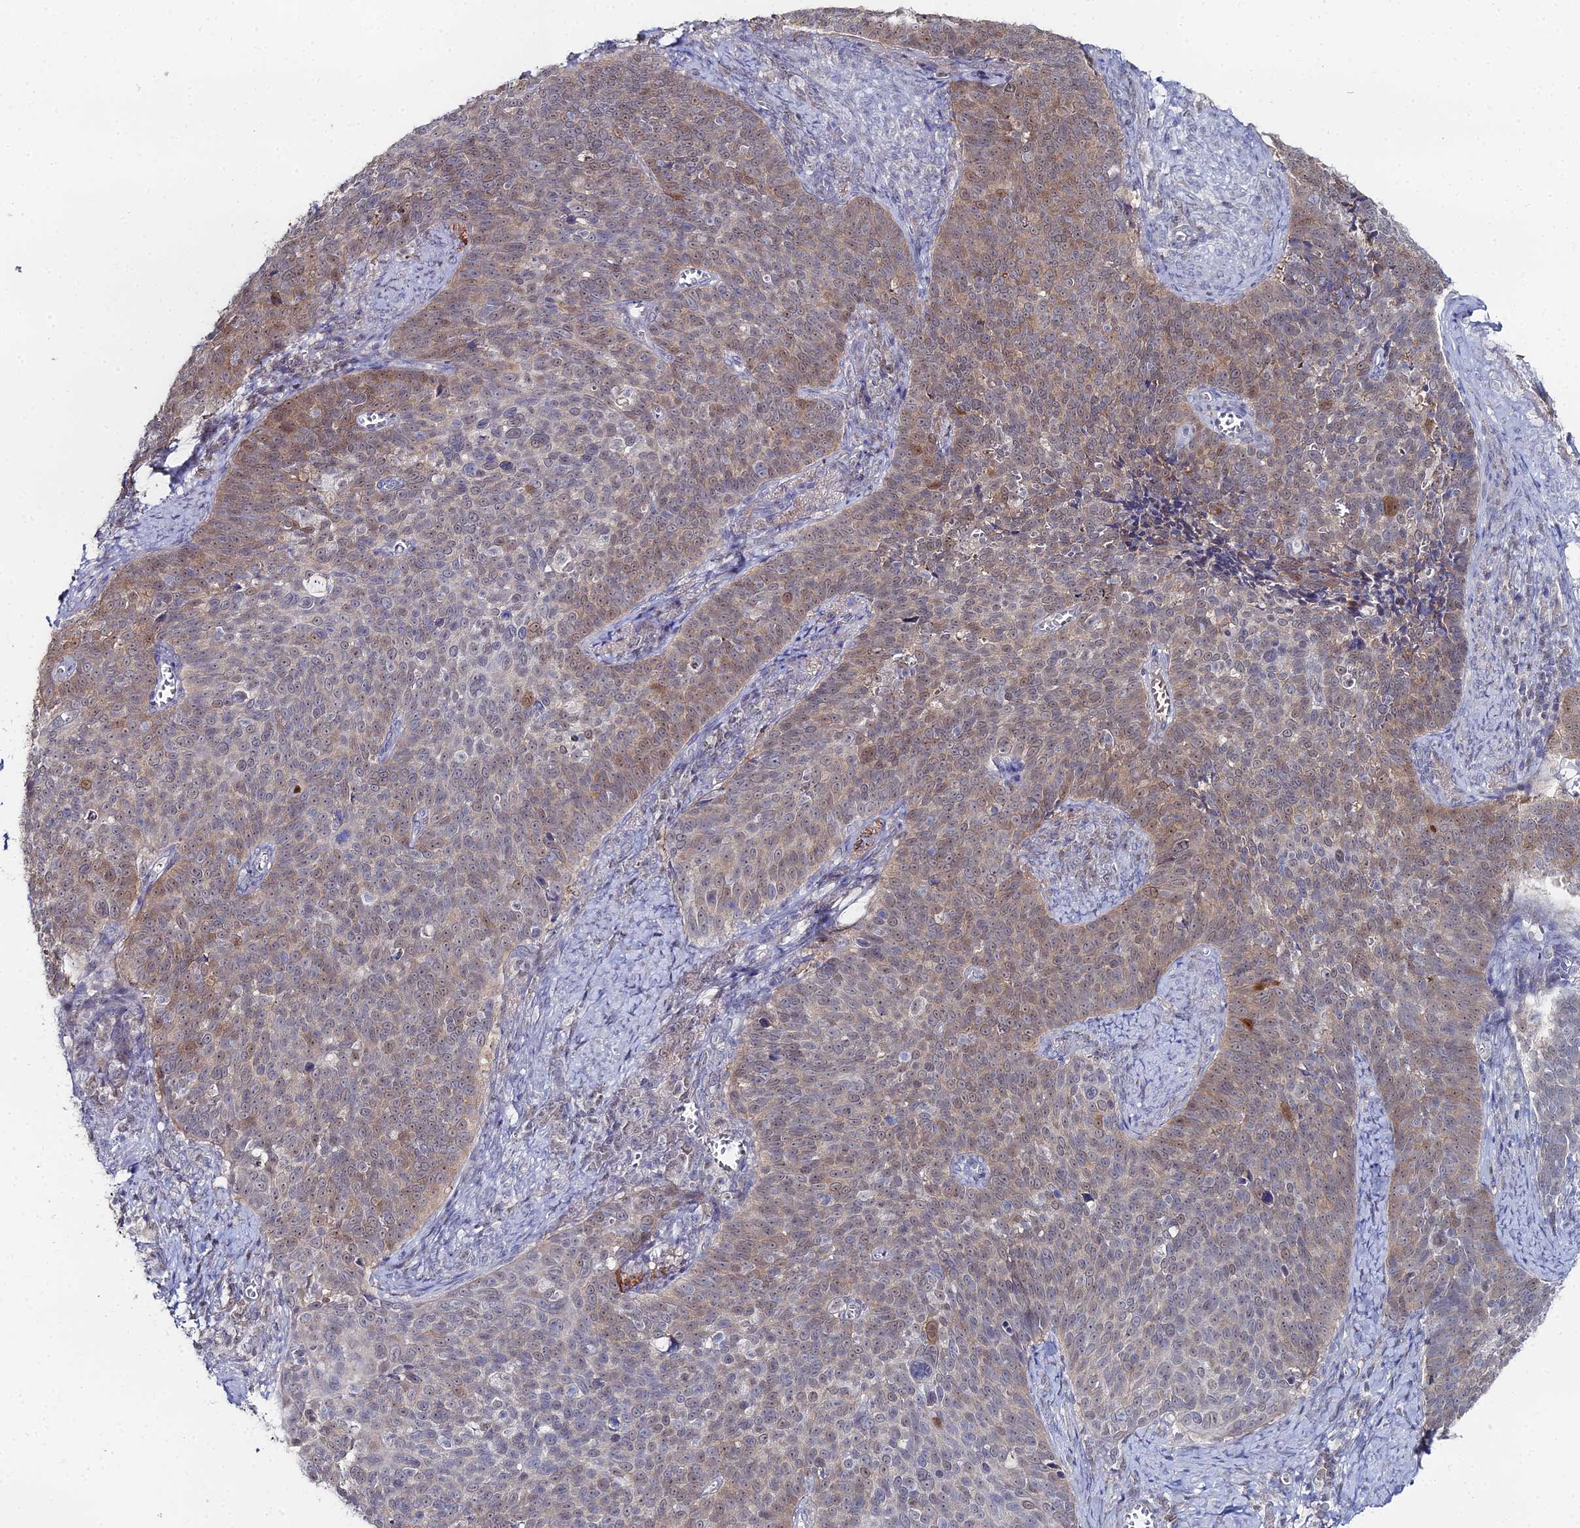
{"staining": {"intensity": "moderate", "quantity": "25%-75%", "location": "cytoplasmic/membranous"}, "tissue": "cervical cancer", "cell_type": "Tumor cells", "image_type": "cancer", "snomed": [{"axis": "morphology", "description": "Normal tissue, NOS"}, {"axis": "morphology", "description": "Squamous cell carcinoma, NOS"}, {"axis": "topography", "description": "Cervix"}], "caption": "The micrograph exhibits a brown stain indicating the presence of a protein in the cytoplasmic/membranous of tumor cells in cervical cancer. The protein of interest is shown in brown color, while the nuclei are stained blue.", "gene": "THAP4", "patient": {"sex": "female", "age": 39}}